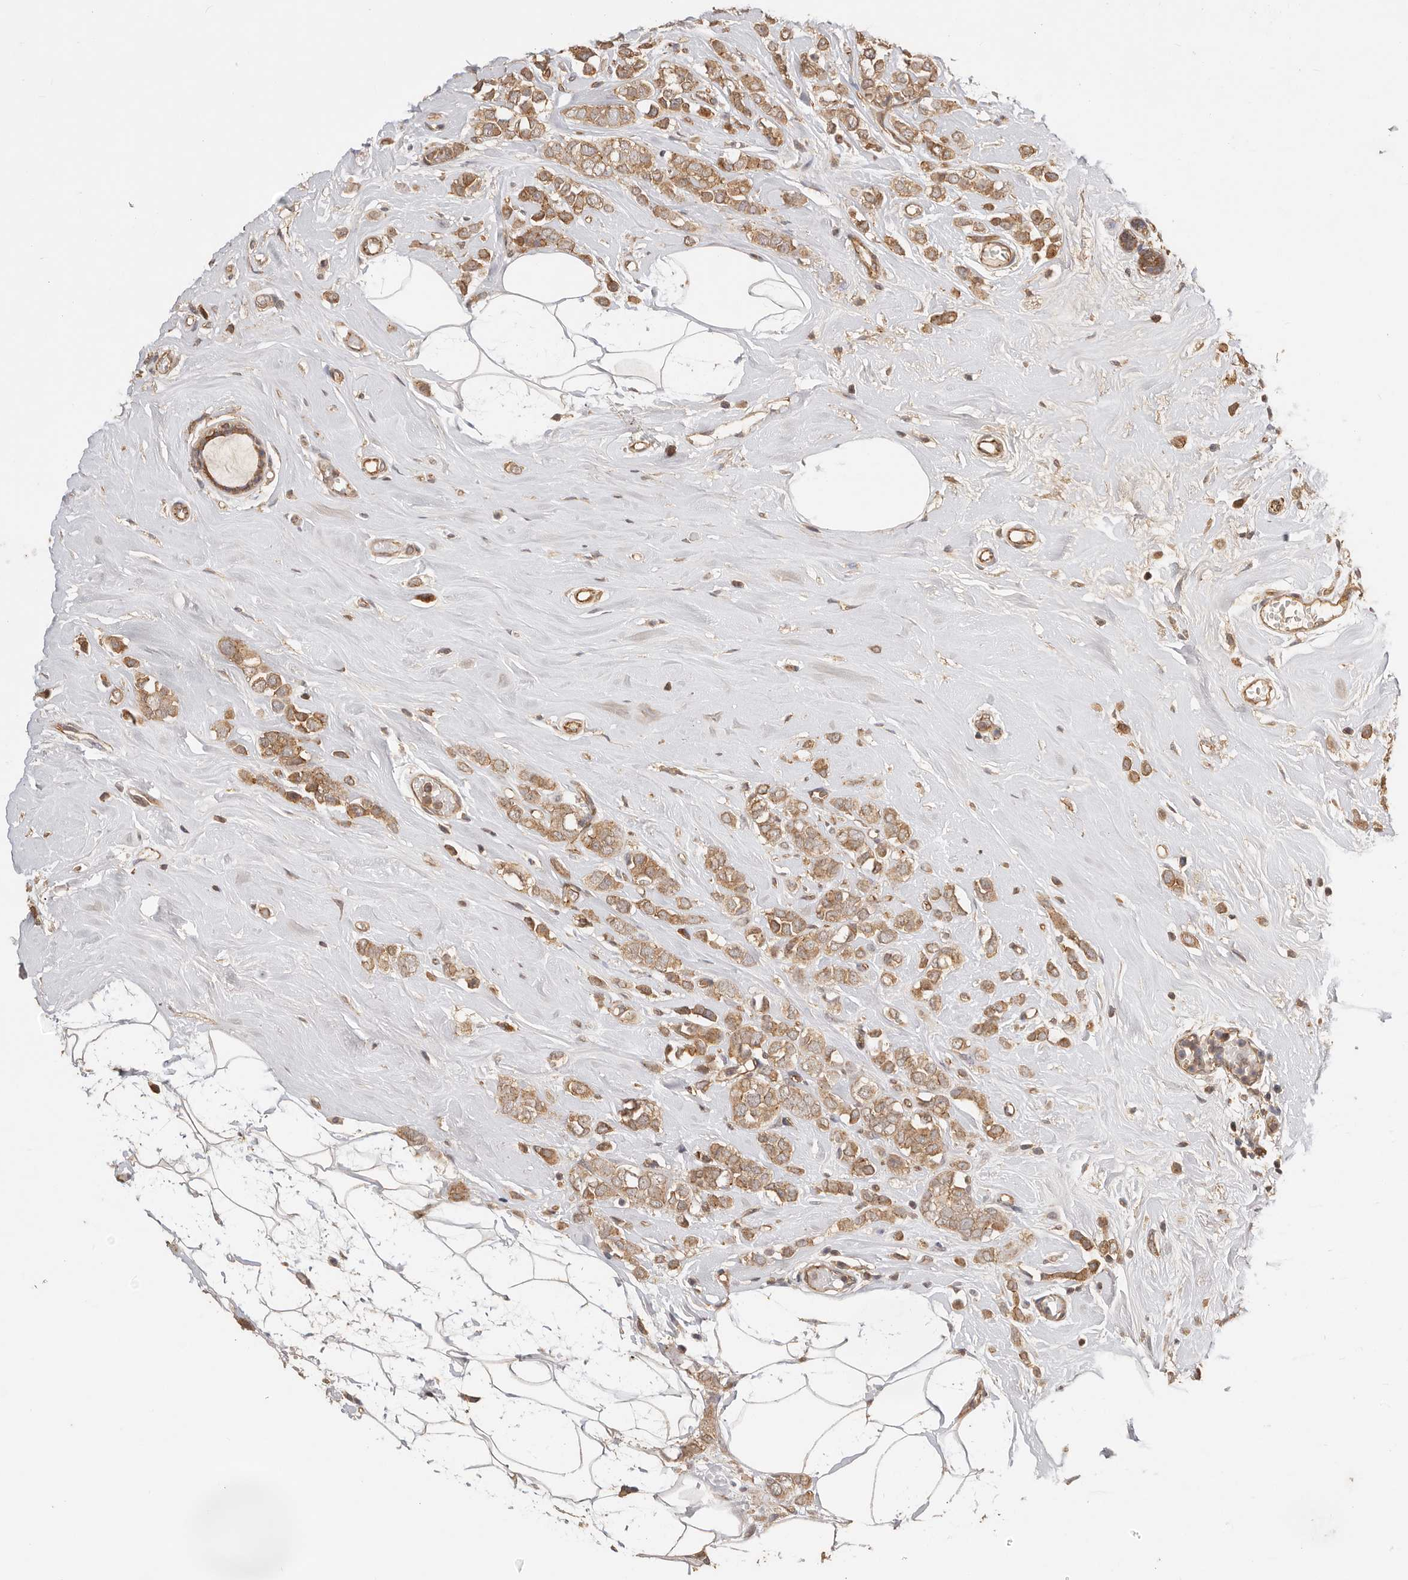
{"staining": {"intensity": "moderate", "quantity": ">75%", "location": "cytoplasmic/membranous"}, "tissue": "breast cancer", "cell_type": "Tumor cells", "image_type": "cancer", "snomed": [{"axis": "morphology", "description": "Lobular carcinoma"}, {"axis": "topography", "description": "Breast"}], "caption": "Human breast lobular carcinoma stained with a protein marker reveals moderate staining in tumor cells.", "gene": "AFDN", "patient": {"sex": "female", "age": 47}}